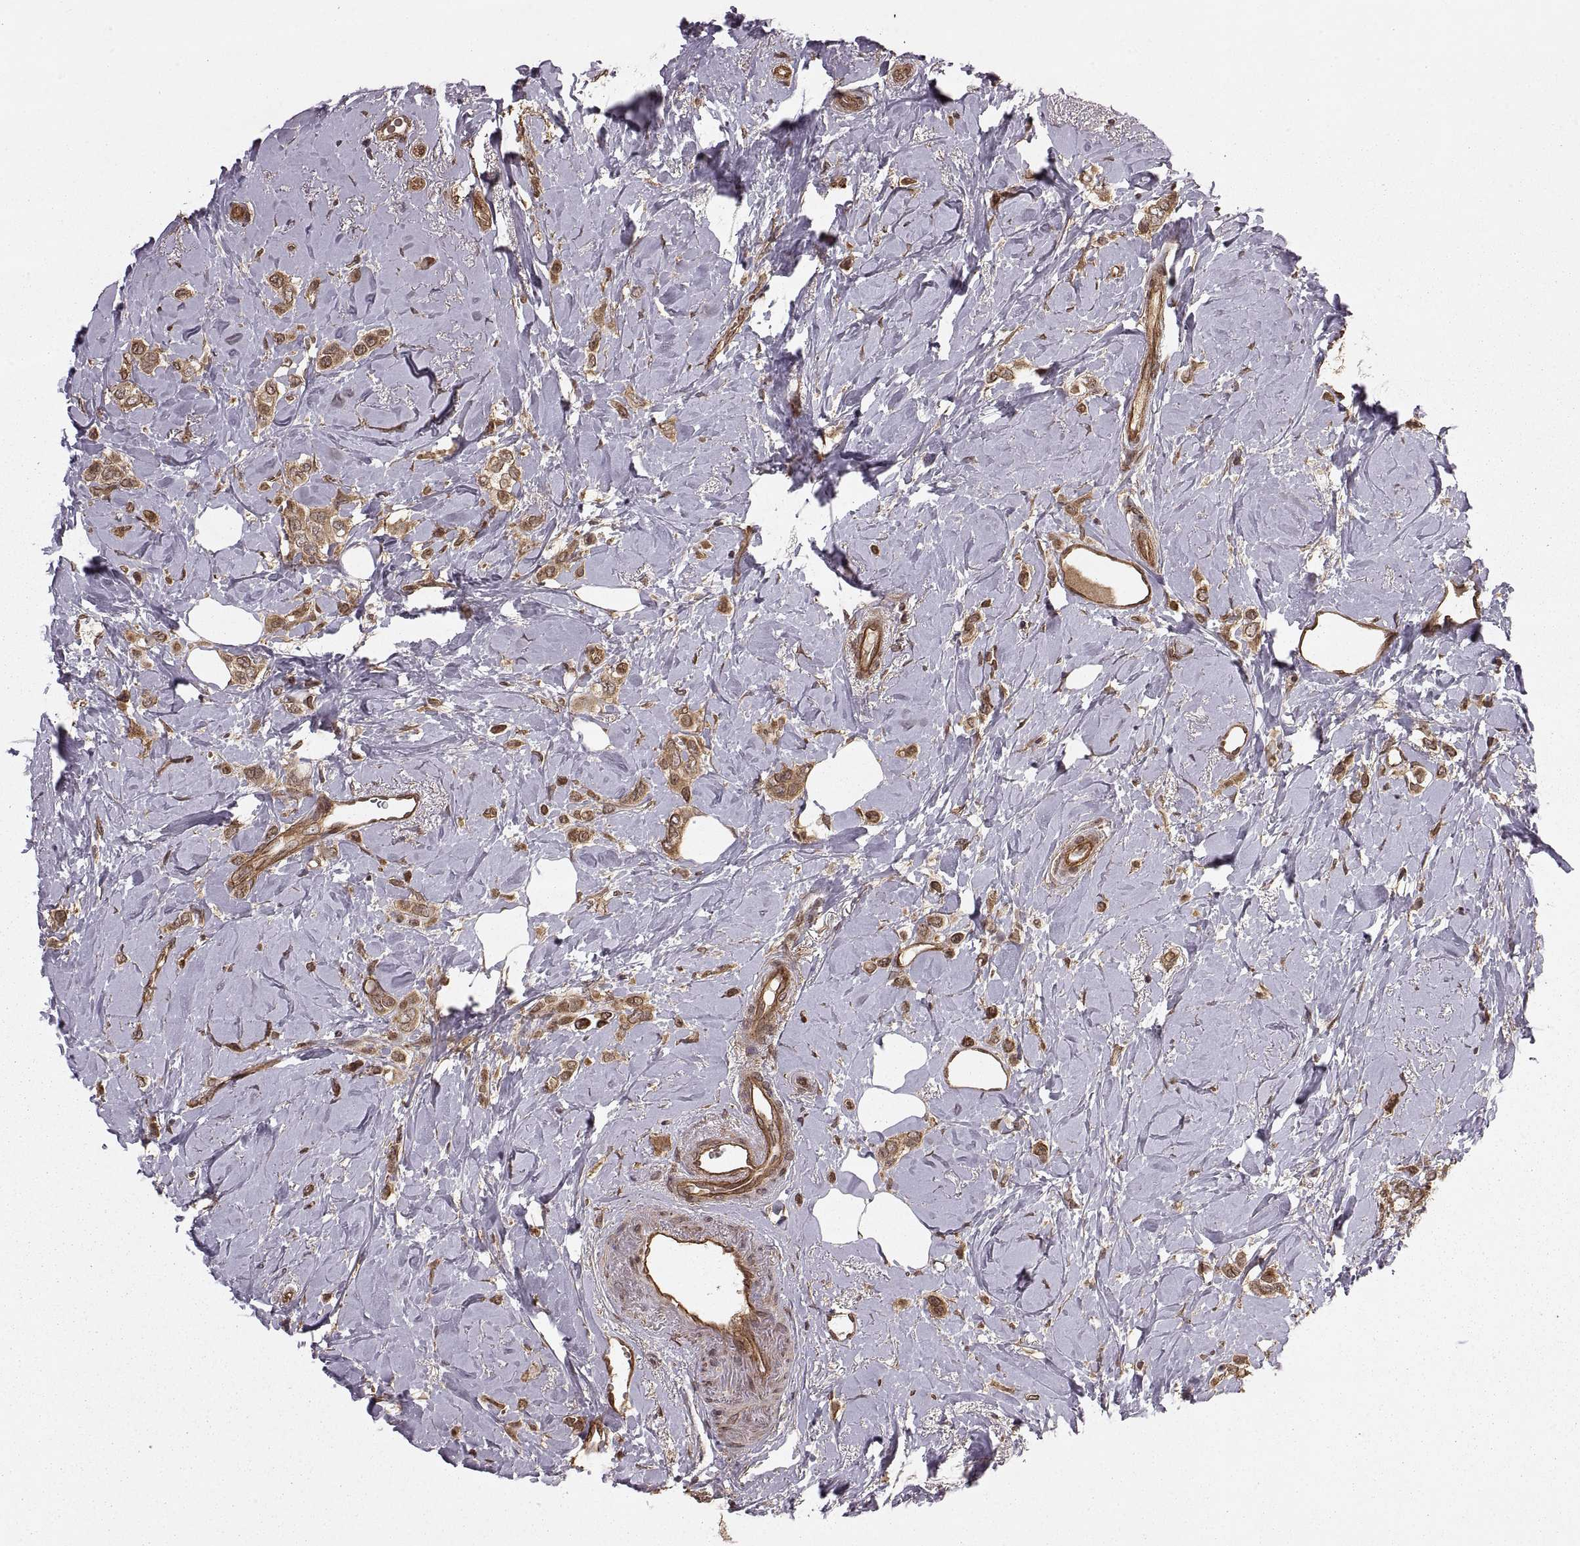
{"staining": {"intensity": "strong", "quantity": ">75%", "location": "cytoplasmic/membranous,nuclear"}, "tissue": "breast cancer", "cell_type": "Tumor cells", "image_type": "cancer", "snomed": [{"axis": "morphology", "description": "Lobular carcinoma"}, {"axis": "topography", "description": "Breast"}], "caption": "This is a histology image of IHC staining of lobular carcinoma (breast), which shows strong positivity in the cytoplasmic/membranous and nuclear of tumor cells.", "gene": "DEDD", "patient": {"sex": "female", "age": 66}}